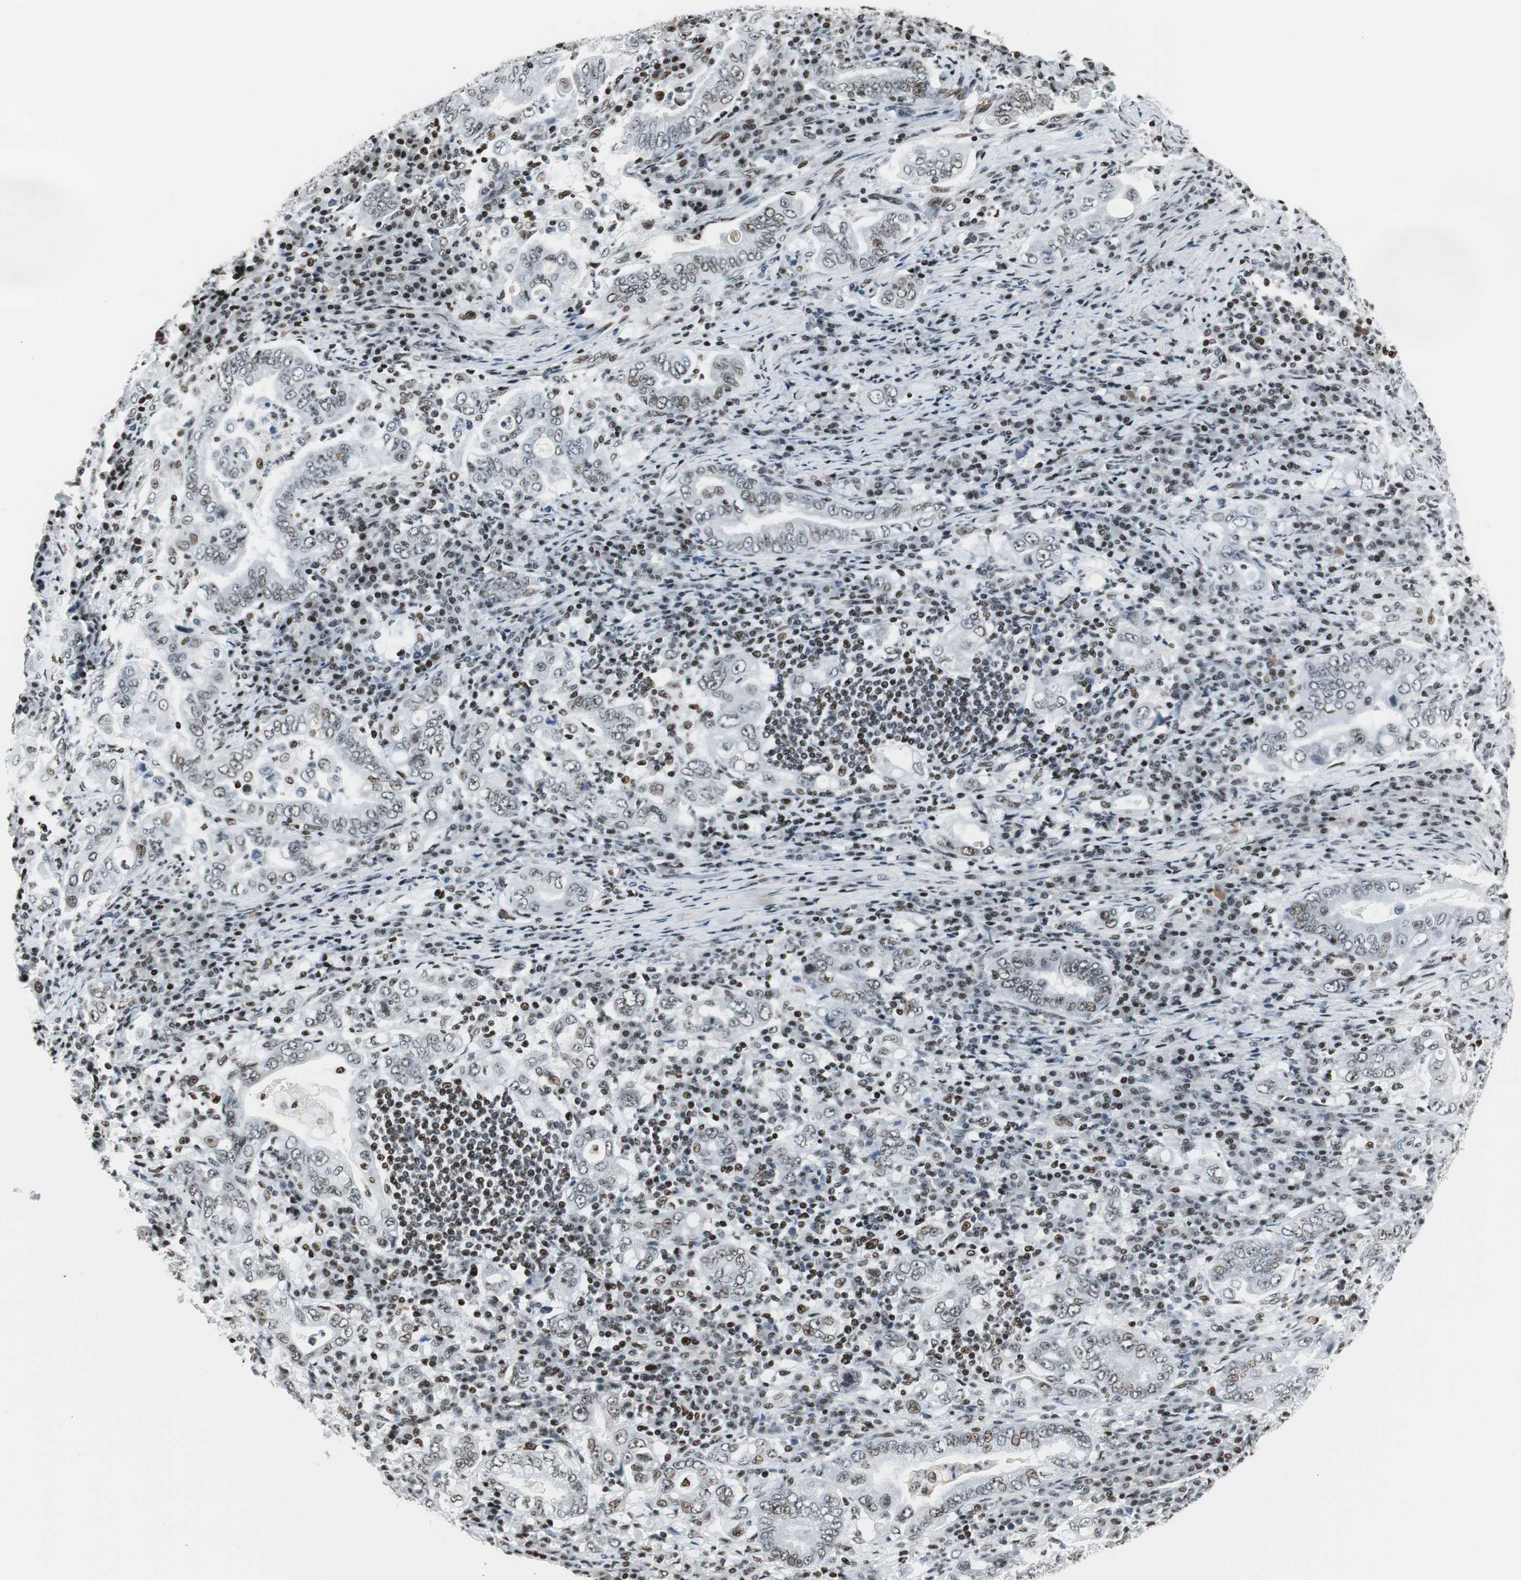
{"staining": {"intensity": "weak", "quantity": "25%-75%", "location": "nuclear"}, "tissue": "stomach cancer", "cell_type": "Tumor cells", "image_type": "cancer", "snomed": [{"axis": "morphology", "description": "Normal tissue, NOS"}, {"axis": "morphology", "description": "Adenocarcinoma, NOS"}, {"axis": "topography", "description": "Esophagus"}, {"axis": "topography", "description": "Stomach, upper"}, {"axis": "topography", "description": "Peripheral nerve tissue"}], "caption": "About 25%-75% of tumor cells in human adenocarcinoma (stomach) demonstrate weak nuclear protein positivity as visualized by brown immunohistochemical staining.", "gene": "RBBP4", "patient": {"sex": "male", "age": 62}}